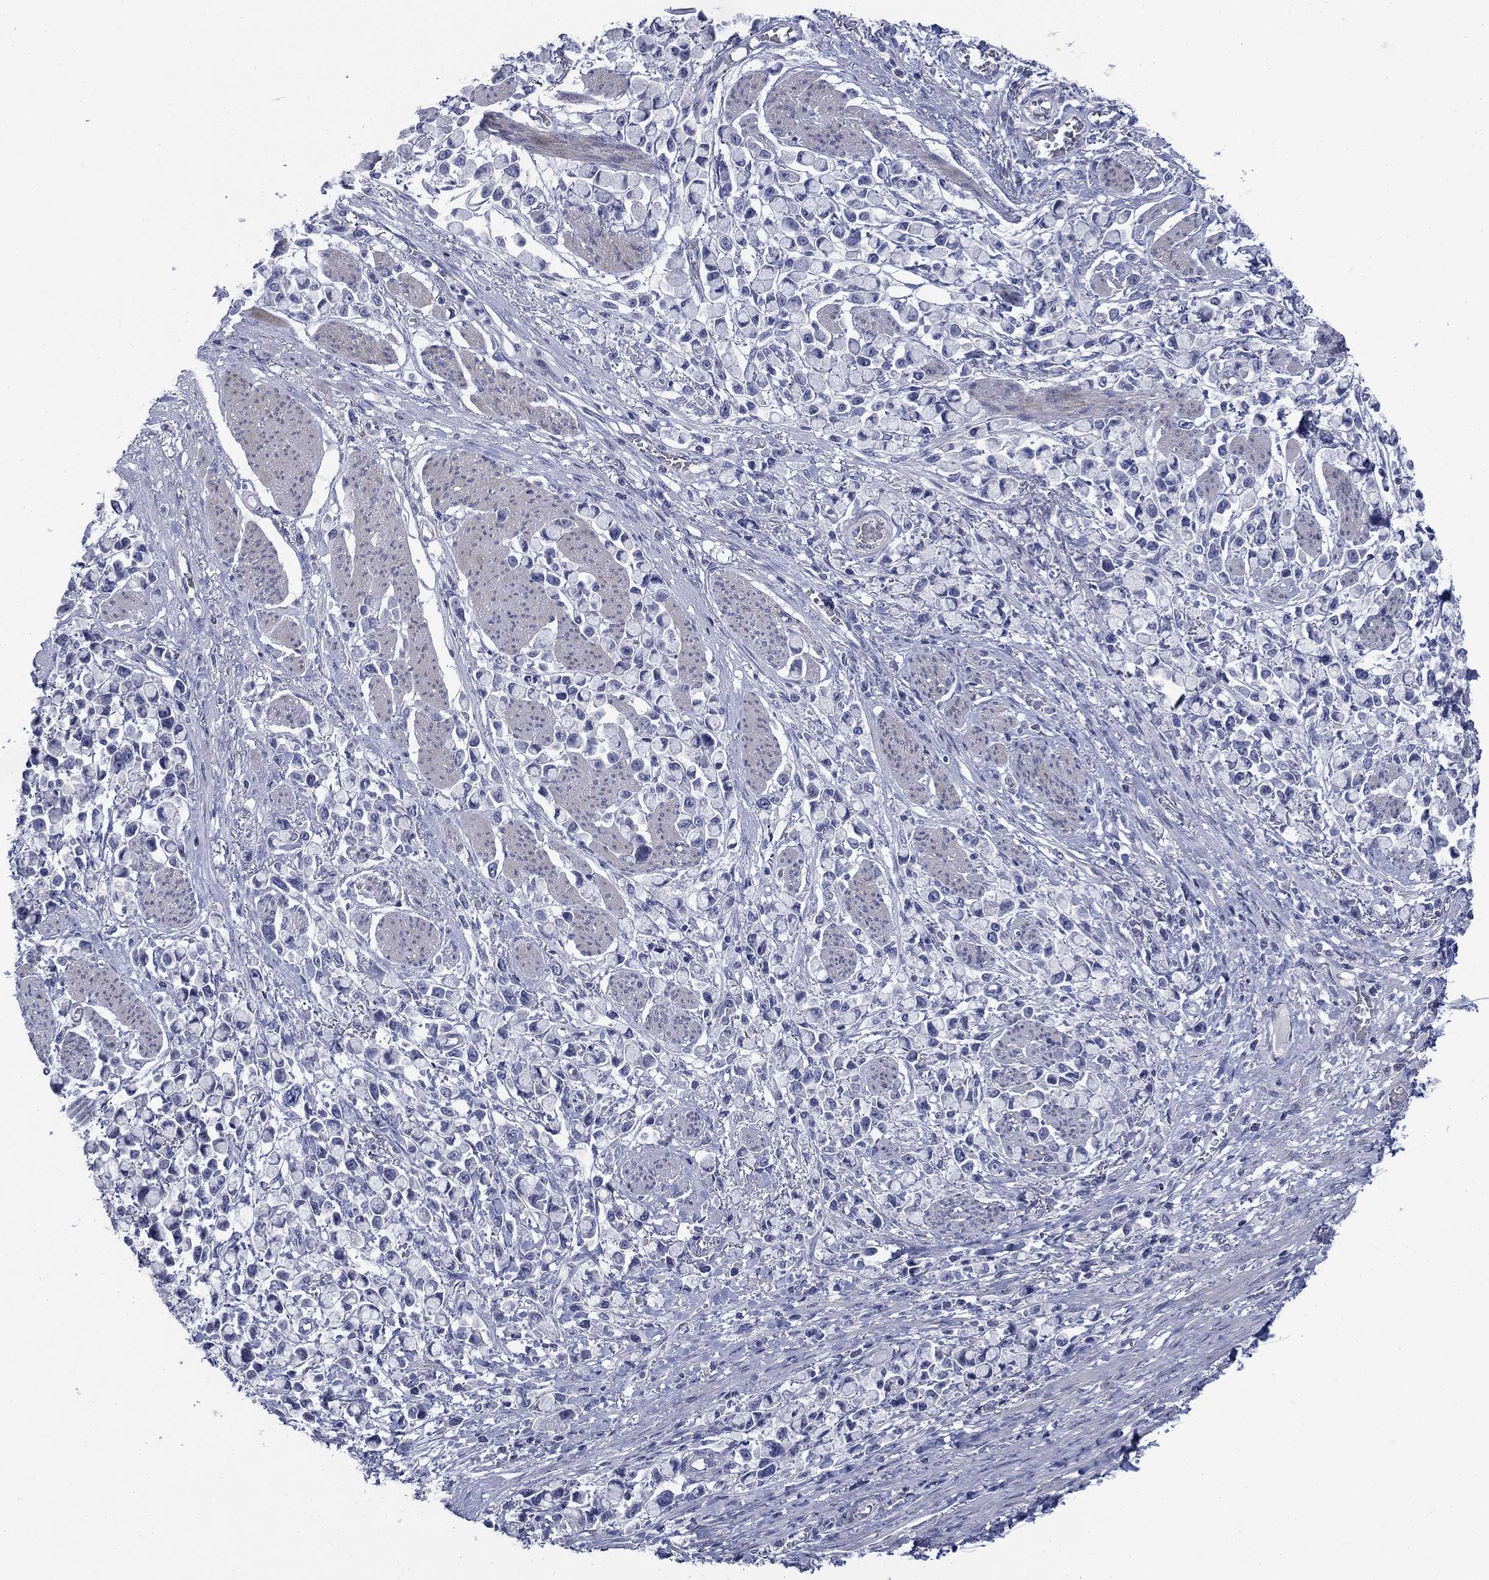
{"staining": {"intensity": "negative", "quantity": "none", "location": "none"}, "tissue": "stomach cancer", "cell_type": "Tumor cells", "image_type": "cancer", "snomed": [{"axis": "morphology", "description": "Adenocarcinoma, NOS"}, {"axis": "topography", "description": "Stomach"}], "caption": "IHC image of neoplastic tissue: human stomach cancer stained with DAB exhibits no significant protein staining in tumor cells.", "gene": "DNER", "patient": {"sex": "female", "age": 81}}